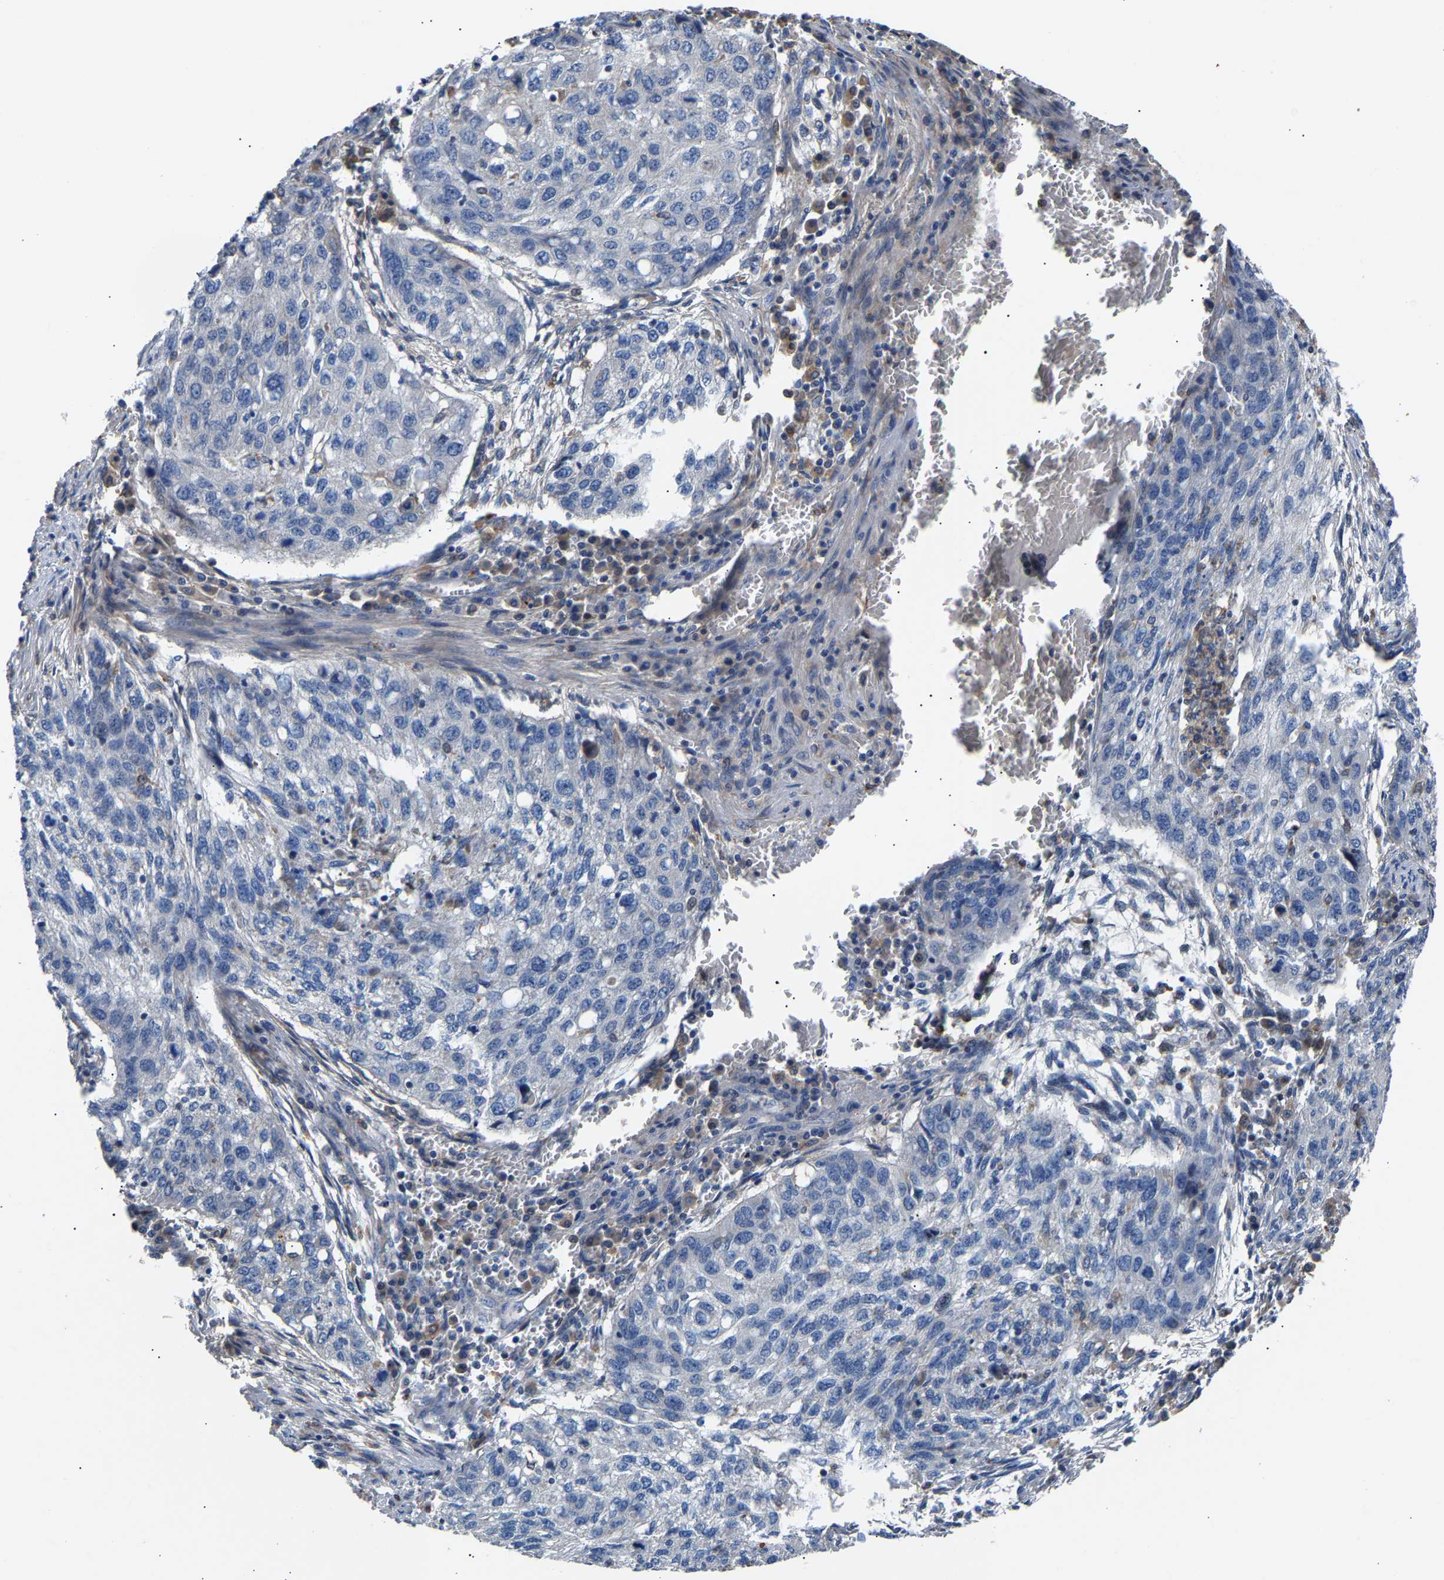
{"staining": {"intensity": "negative", "quantity": "none", "location": "none"}, "tissue": "lung cancer", "cell_type": "Tumor cells", "image_type": "cancer", "snomed": [{"axis": "morphology", "description": "Squamous cell carcinoma, NOS"}, {"axis": "topography", "description": "Lung"}], "caption": "Tumor cells show no significant staining in lung squamous cell carcinoma. (DAB IHC visualized using brightfield microscopy, high magnification).", "gene": "CCDC171", "patient": {"sex": "female", "age": 63}}